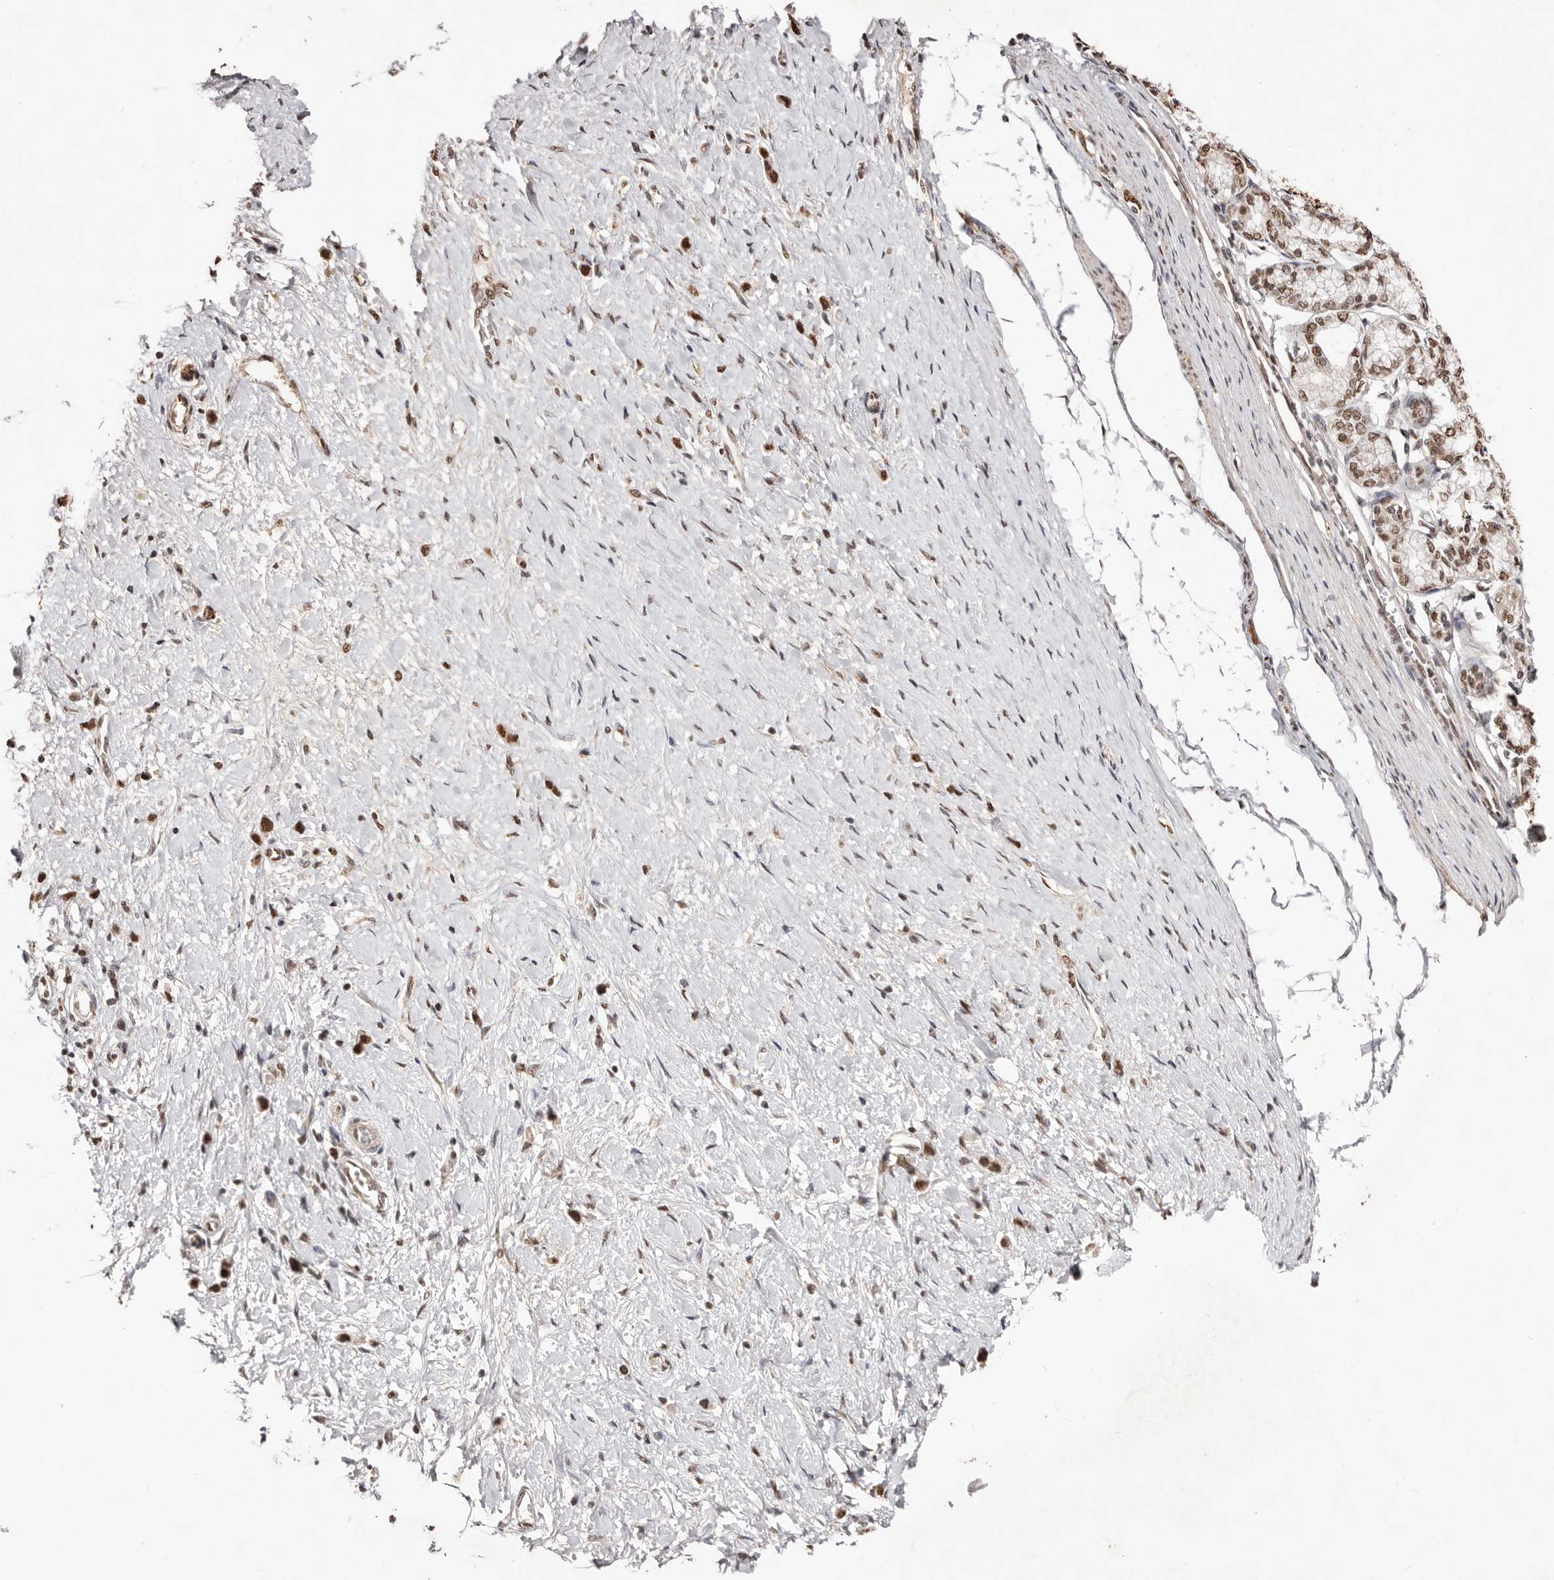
{"staining": {"intensity": "moderate", "quantity": ">75%", "location": "nuclear"}, "tissue": "stomach cancer", "cell_type": "Tumor cells", "image_type": "cancer", "snomed": [{"axis": "morphology", "description": "Adenocarcinoma, NOS"}, {"axis": "topography", "description": "Stomach"}], "caption": "Stomach cancer (adenocarcinoma) stained with immunohistochemistry (IHC) shows moderate nuclear expression in approximately >75% of tumor cells.", "gene": "BICRAL", "patient": {"sex": "female", "age": 65}}